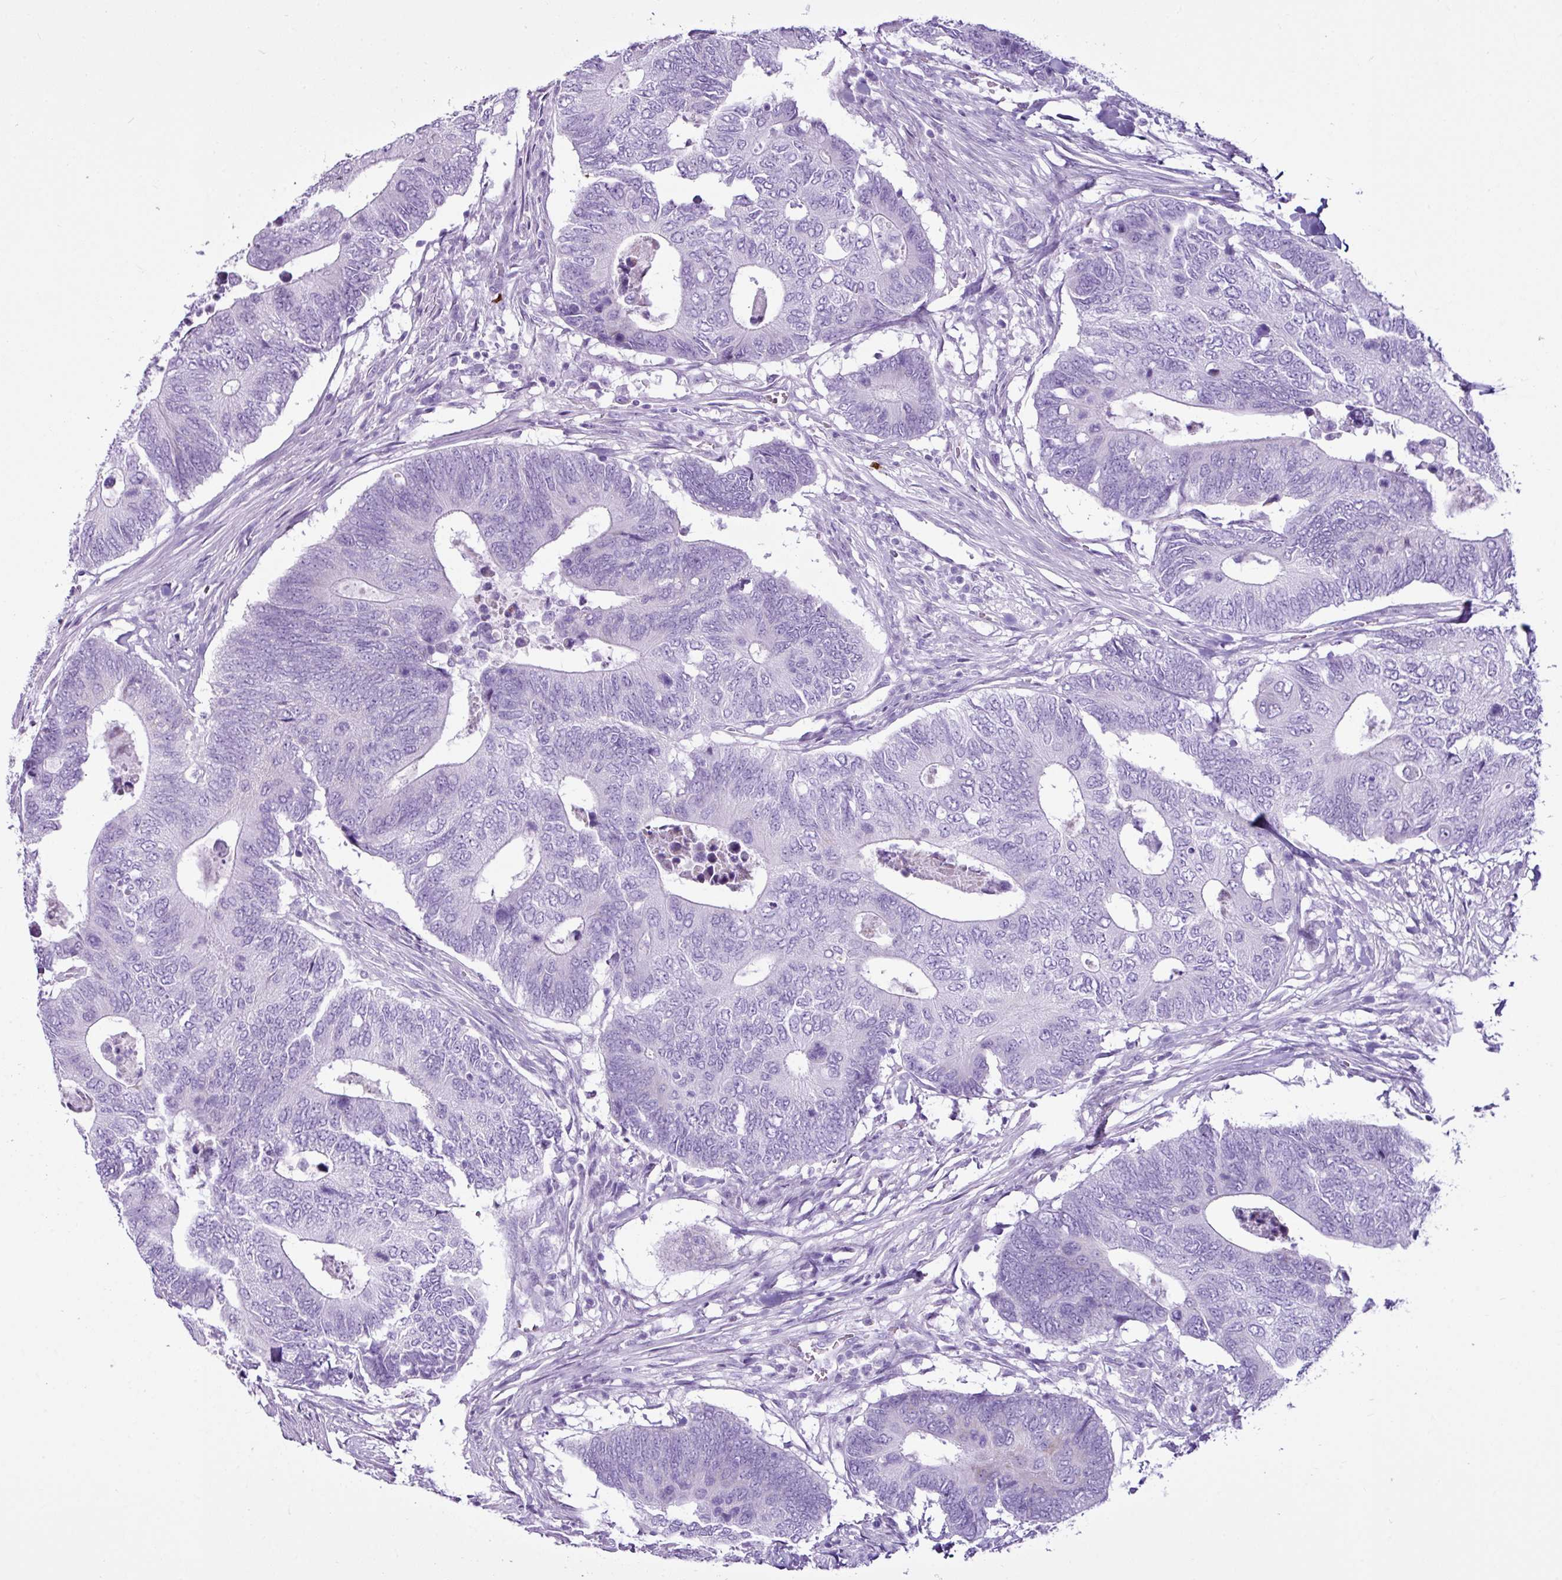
{"staining": {"intensity": "negative", "quantity": "none", "location": "none"}, "tissue": "colorectal cancer", "cell_type": "Tumor cells", "image_type": "cancer", "snomed": [{"axis": "morphology", "description": "Adenocarcinoma, NOS"}, {"axis": "topography", "description": "Colon"}], "caption": "High power microscopy micrograph of an immunohistochemistry (IHC) micrograph of adenocarcinoma (colorectal), revealing no significant positivity in tumor cells. (DAB IHC visualized using brightfield microscopy, high magnification).", "gene": "LILRB4", "patient": {"sex": "male", "age": 87}}